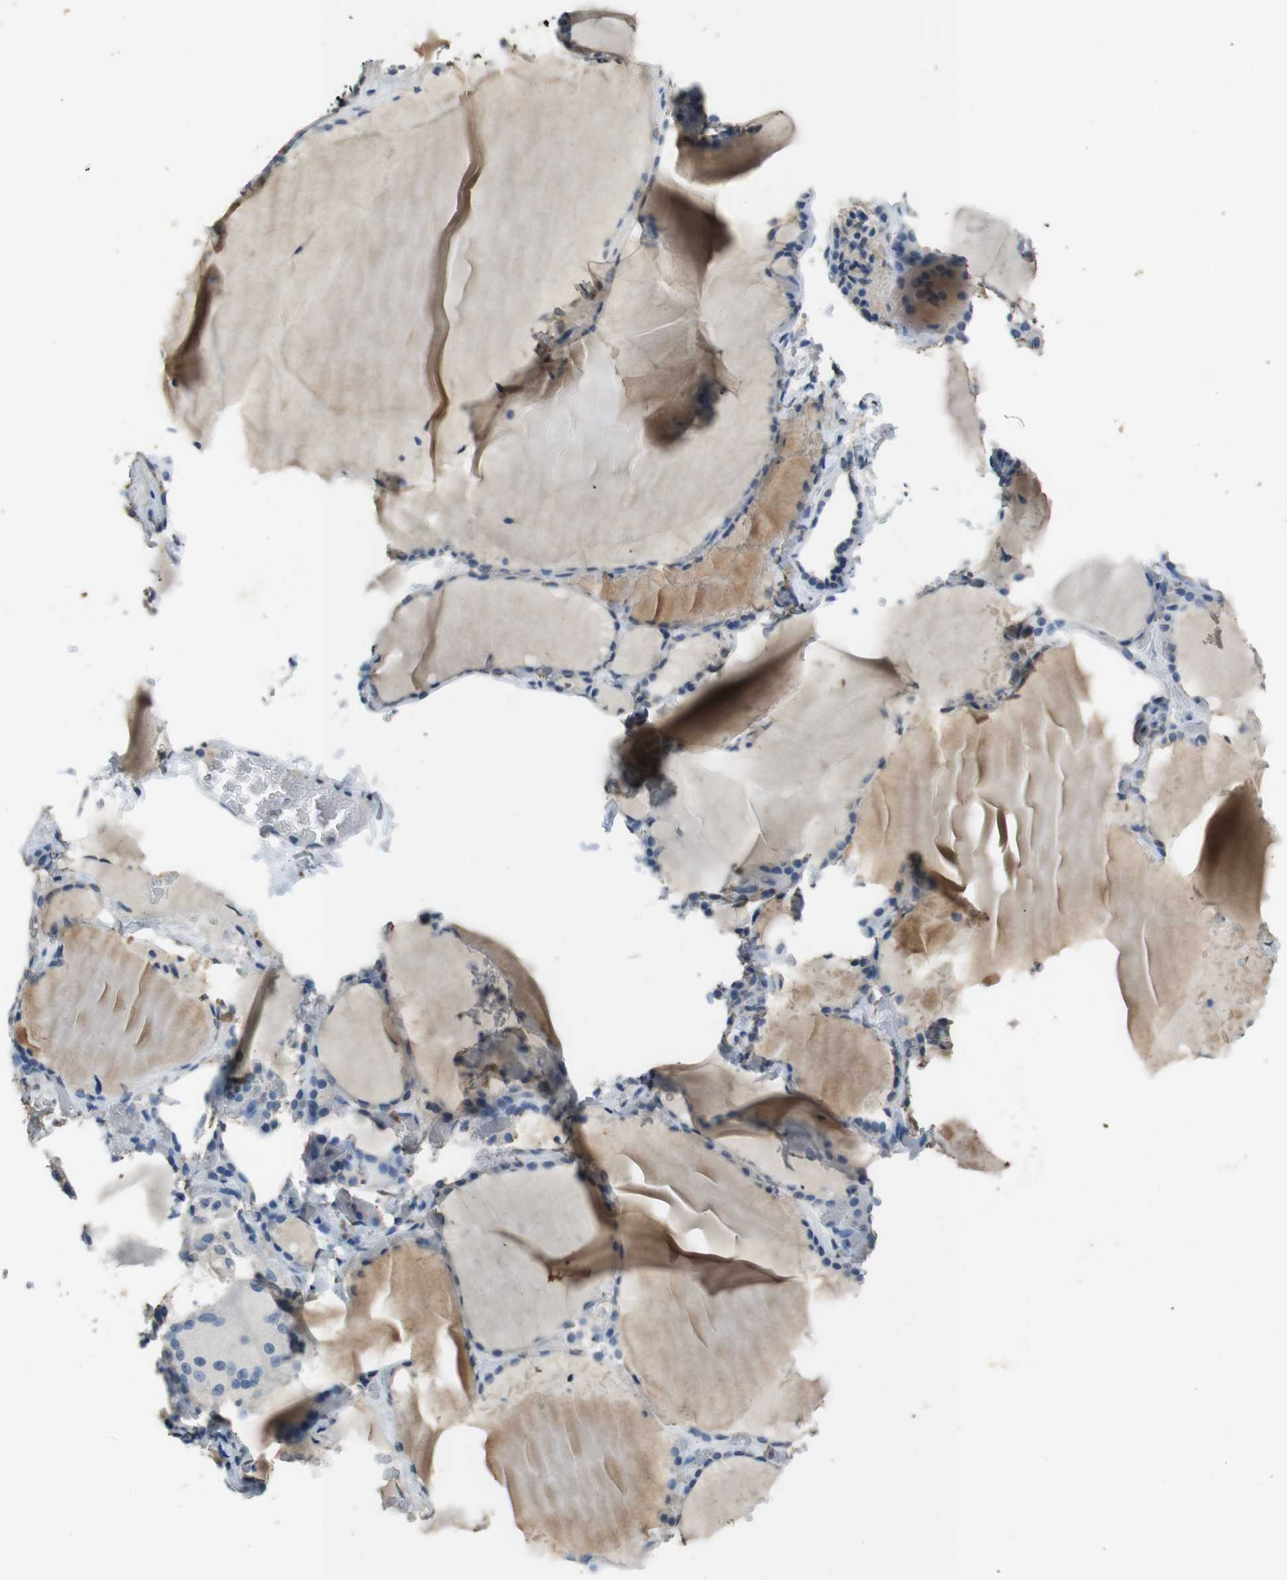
{"staining": {"intensity": "negative", "quantity": "none", "location": "none"}, "tissue": "thyroid gland", "cell_type": "Glandular cells", "image_type": "normal", "snomed": [{"axis": "morphology", "description": "Normal tissue, NOS"}, {"axis": "topography", "description": "Thyroid gland"}], "caption": "A high-resolution histopathology image shows IHC staining of unremarkable thyroid gland, which displays no significant expression in glandular cells. Brightfield microscopy of IHC stained with DAB (3,3'-diaminobenzidine) (brown) and hematoxylin (blue), captured at high magnification.", "gene": "STBD1", "patient": {"sex": "female", "age": 22}}